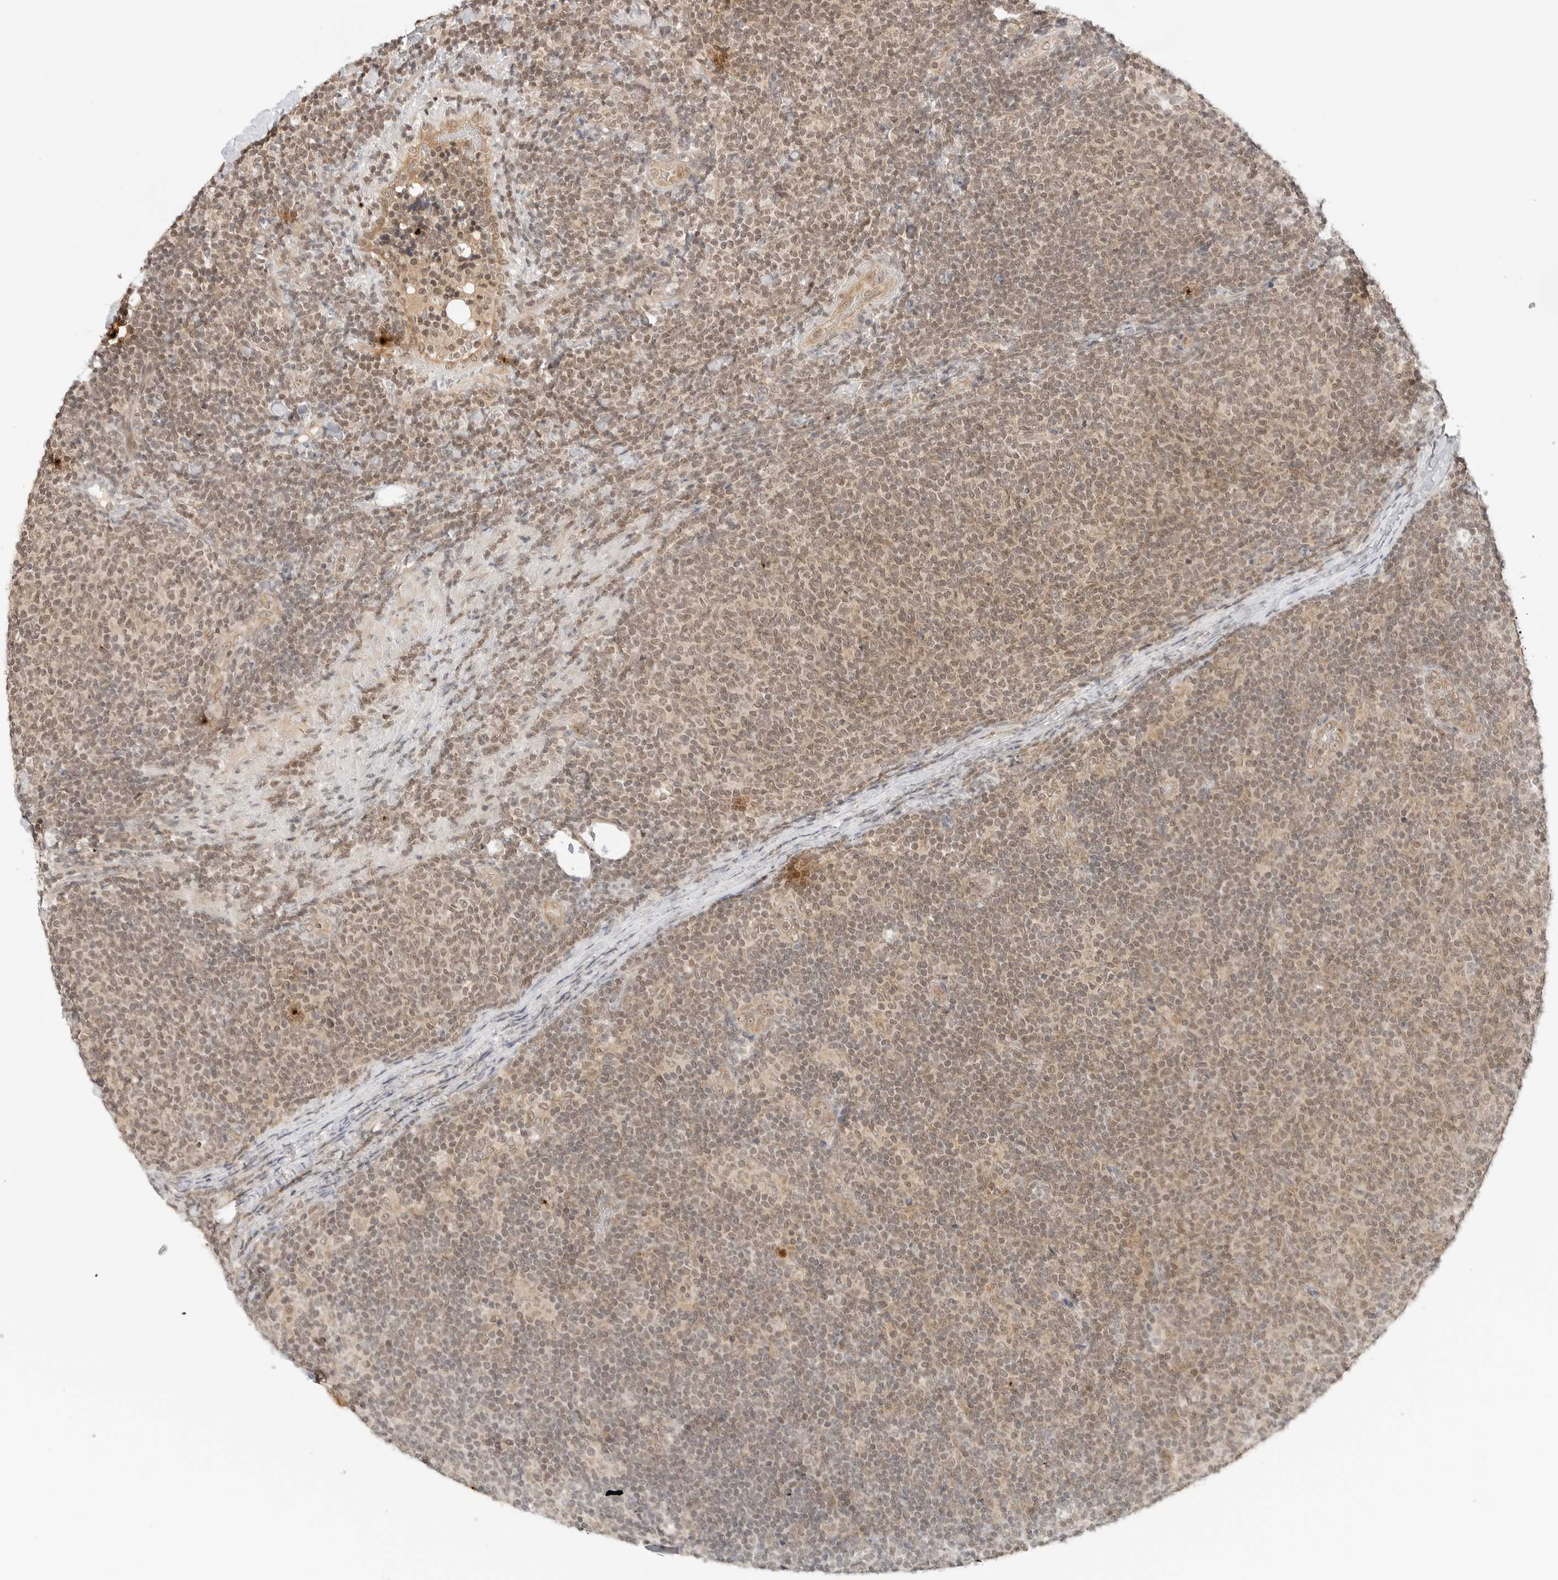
{"staining": {"intensity": "weak", "quantity": ">75%", "location": "cytoplasmic/membranous,nuclear"}, "tissue": "lymphoma", "cell_type": "Tumor cells", "image_type": "cancer", "snomed": [{"axis": "morphology", "description": "Malignant lymphoma, non-Hodgkin's type, Low grade"}, {"axis": "topography", "description": "Lymph node"}], "caption": "Immunohistochemical staining of human low-grade malignant lymphoma, non-Hodgkin's type shows low levels of weak cytoplasmic/membranous and nuclear protein staining in approximately >75% of tumor cells.", "gene": "GPR34", "patient": {"sex": "male", "age": 66}}